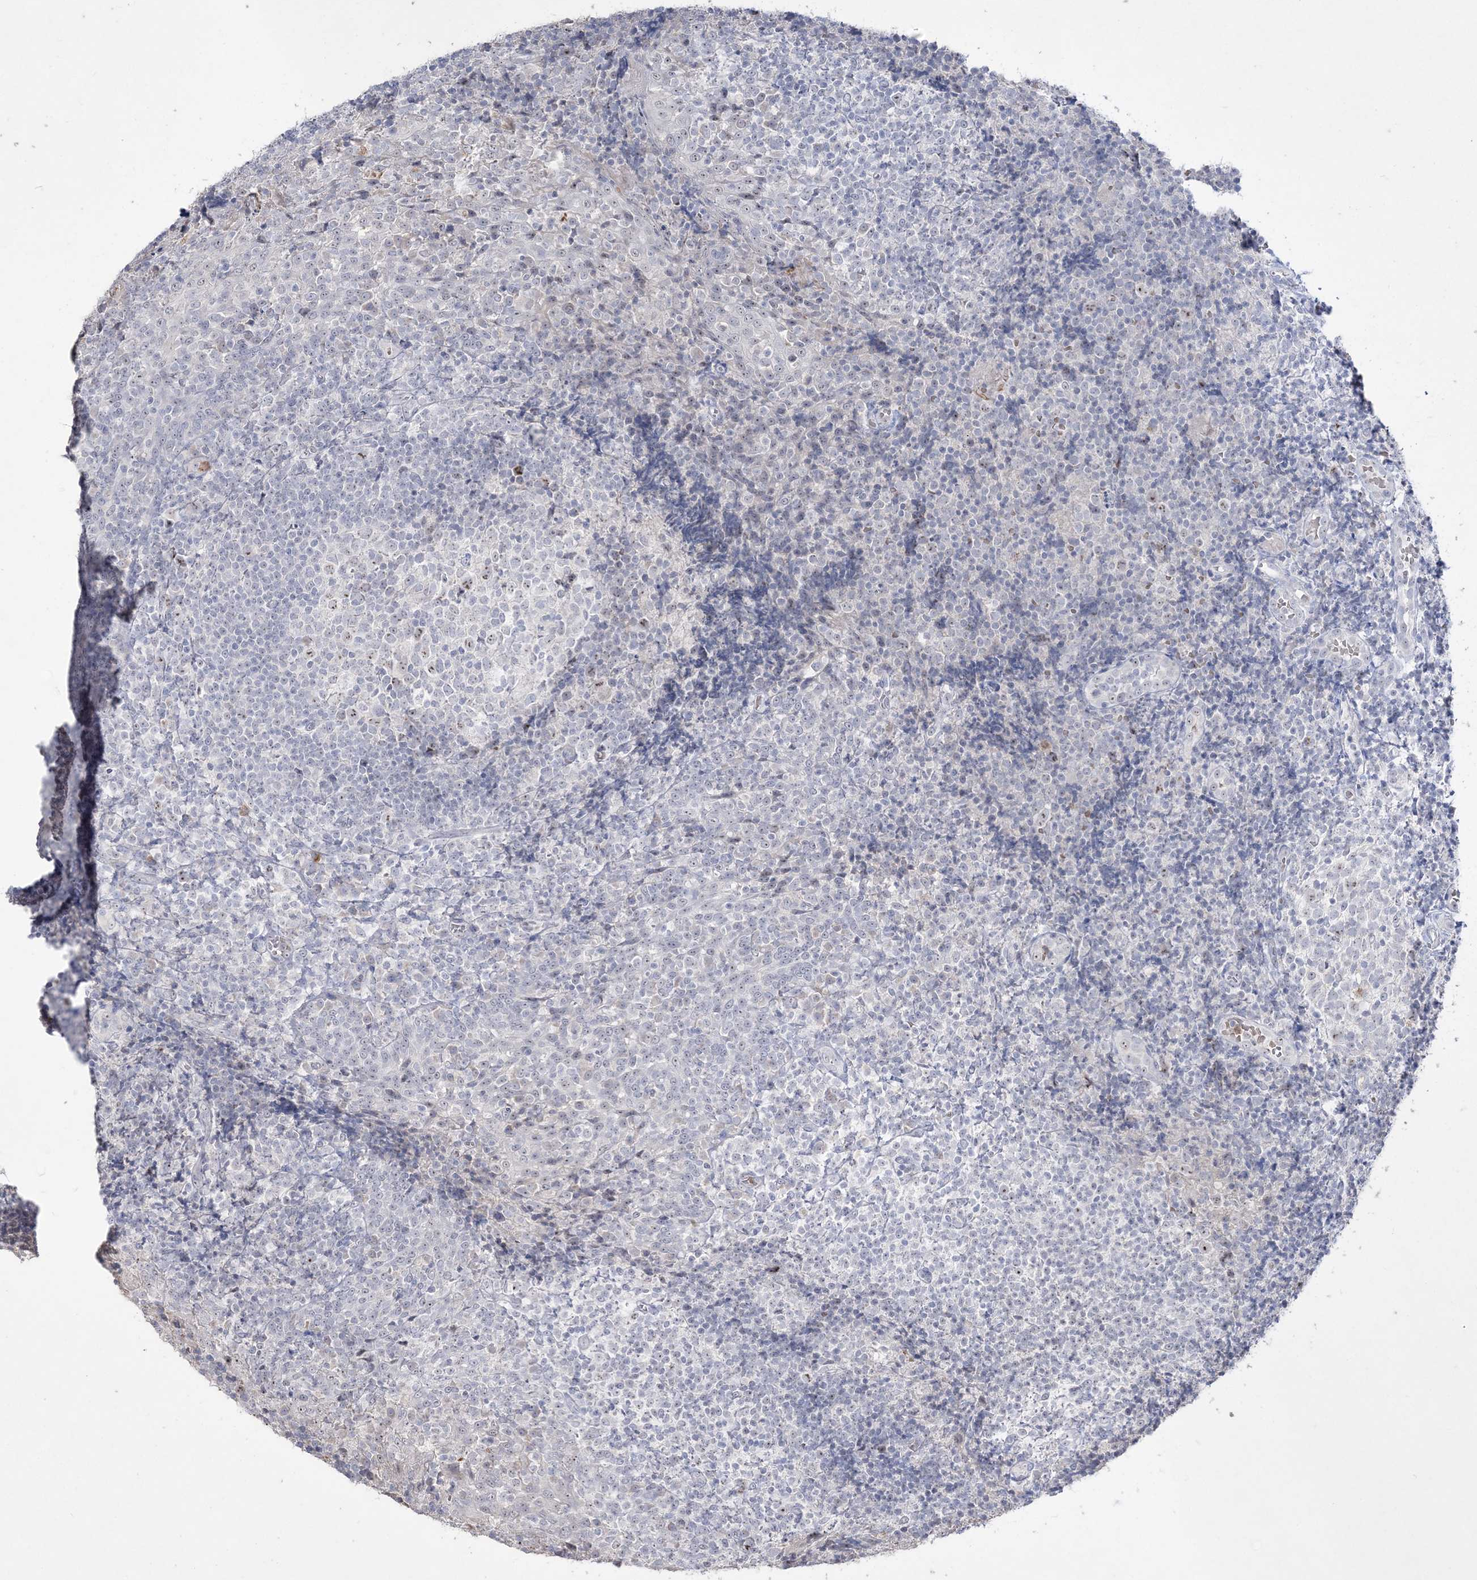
{"staining": {"intensity": "negative", "quantity": "none", "location": "none"}, "tissue": "tonsil", "cell_type": "Germinal center cells", "image_type": "normal", "snomed": [{"axis": "morphology", "description": "Normal tissue, NOS"}, {"axis": "topography", "description": "Tonsil"}], "caption": "A micrograph of tonsil stained for a protein reveals no brown staining in germinal center cells. (DAB immunohistochemistry (IHC) with hematoxylin counter stain).", "gene": "NOP16", "patient": {"sex": "female", "age": 19}}